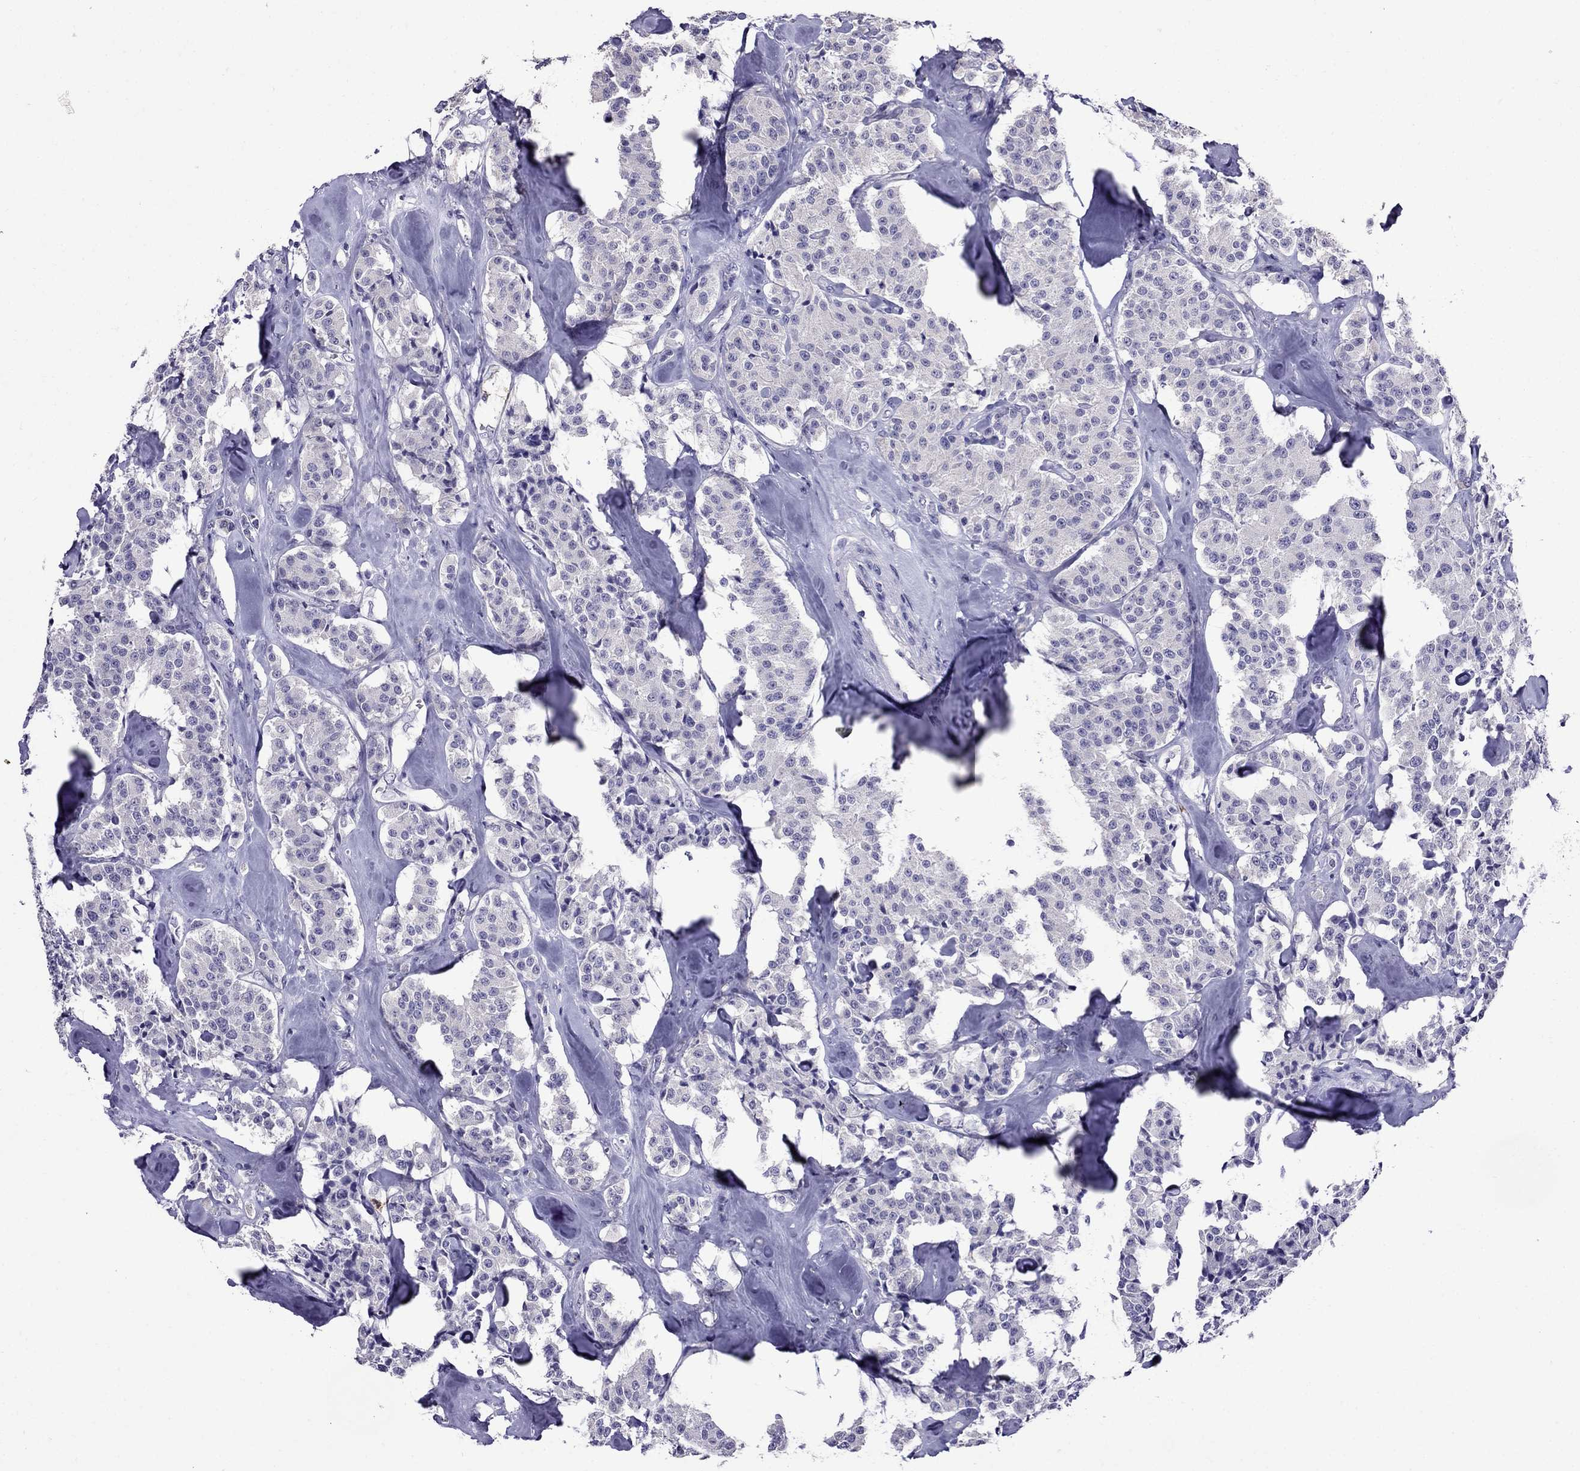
{"staining": {"intensity": "negative", "quantity": "none", "location": "none"}, "tissue": "carcinoid", "cell_type": "Tumor cells", "image_type": "cancer", "snomed": [{"axis": "morphology", "description": "Carcinoid, malignant, NOS"}, {"axis": "topography", "description": "Pancreas"}], "caption": "DAB immunohistochemical staining of human malignant carcinoid shows no significant positivity in tumor cells.", "gene": "OLFM4", "patient": {"sex": "male", "age": 41}}